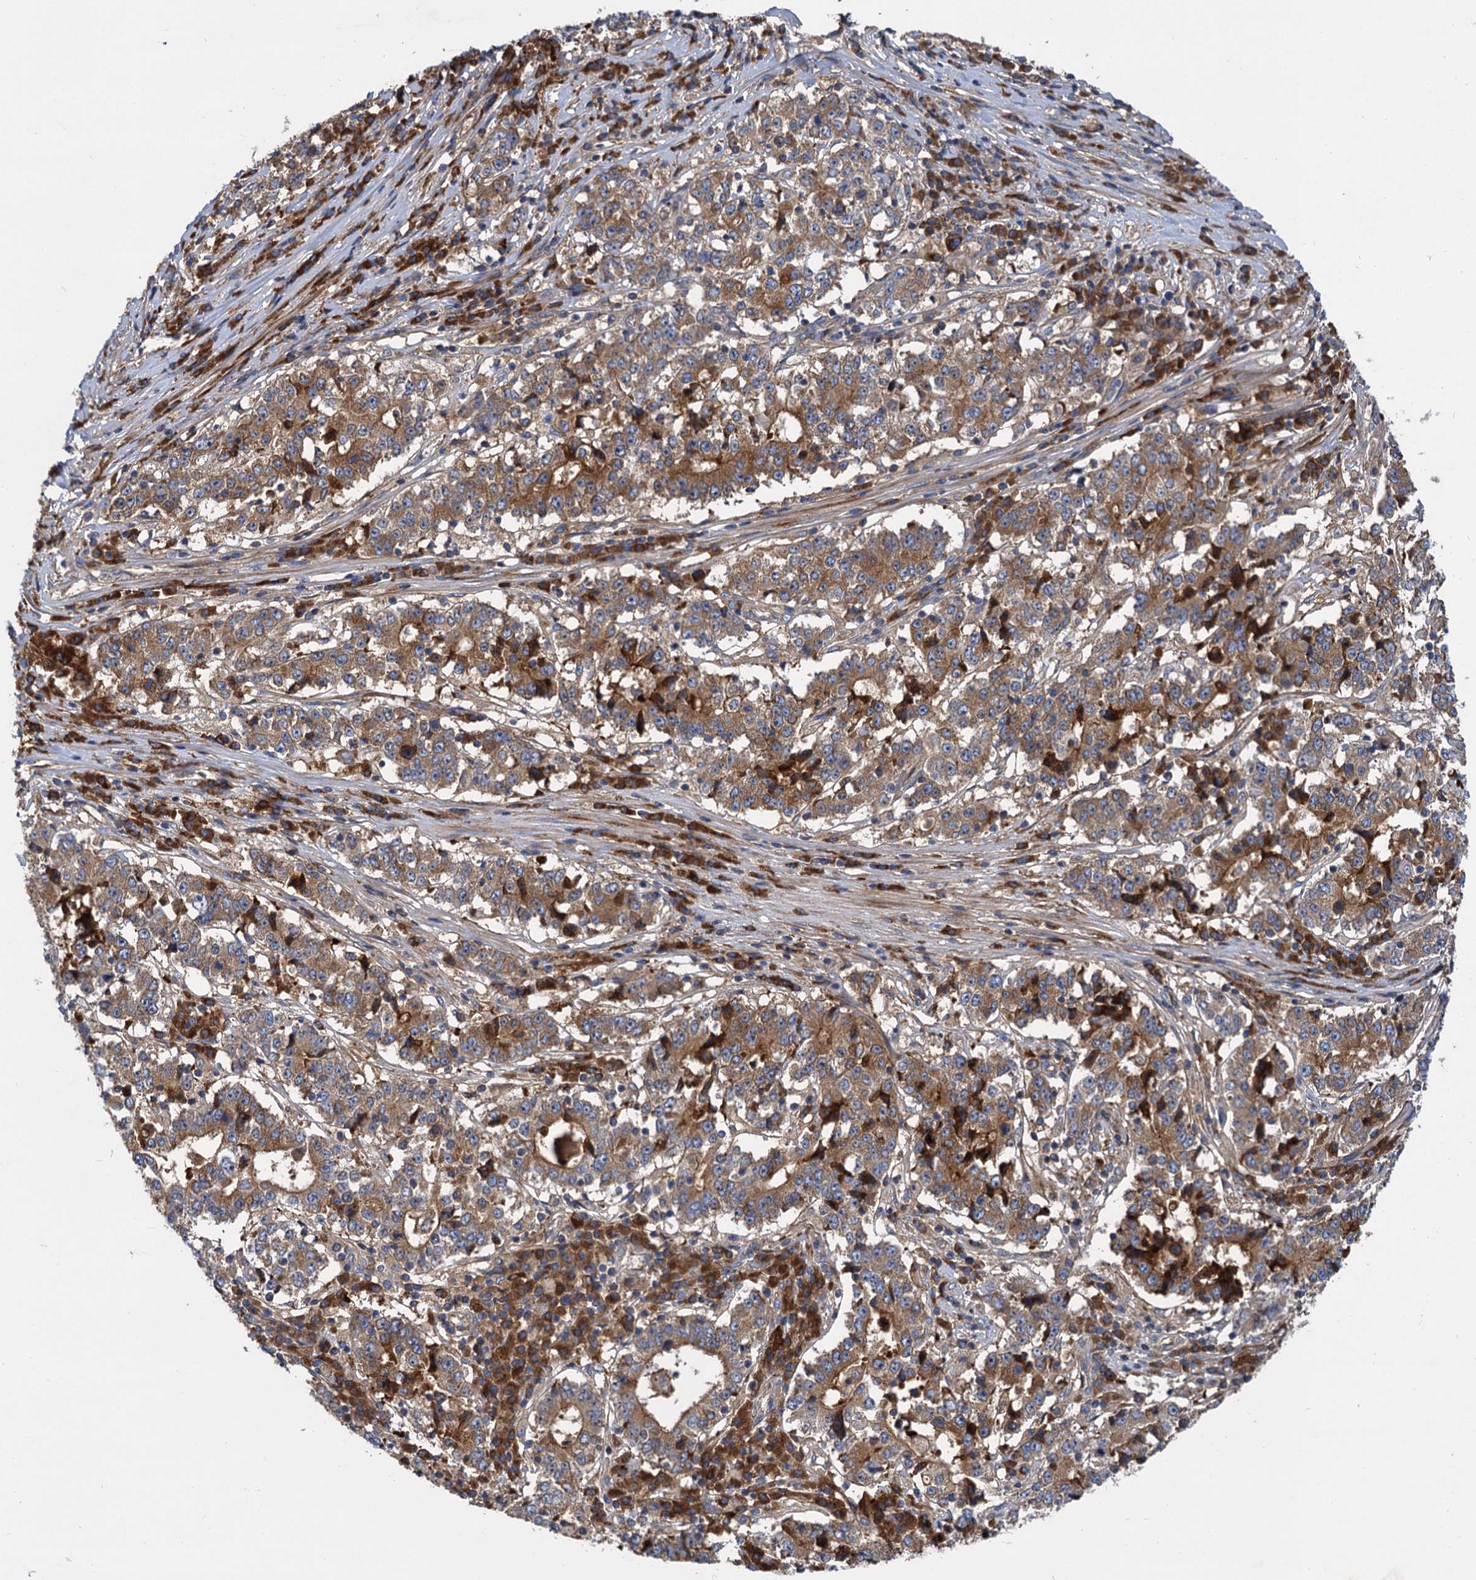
{"staining": {"intensity": "moderate", "quantity": ">75%", "location": "cytoplasmic/membranous"}, "tissue": "stomach cancer", "cell_type": "Tumor cells", "image_type": "cancer", "snomed": [{"axis": "morphology", "description": "Adenocarcinoma, NOS"}, {"axis": "topography", "description": "Stomach"}], "caption": "Adenocarcinoma (stomach) stained with DAB (3,3'-diaminobenzidine) immunohistochemistry demonstrates medium levels of moderate cytoplasmic/membranous positivity in about >75% of tumor cells.", "gene": "ALKBH7", "patient": {"sex": "male", "age": 59}}